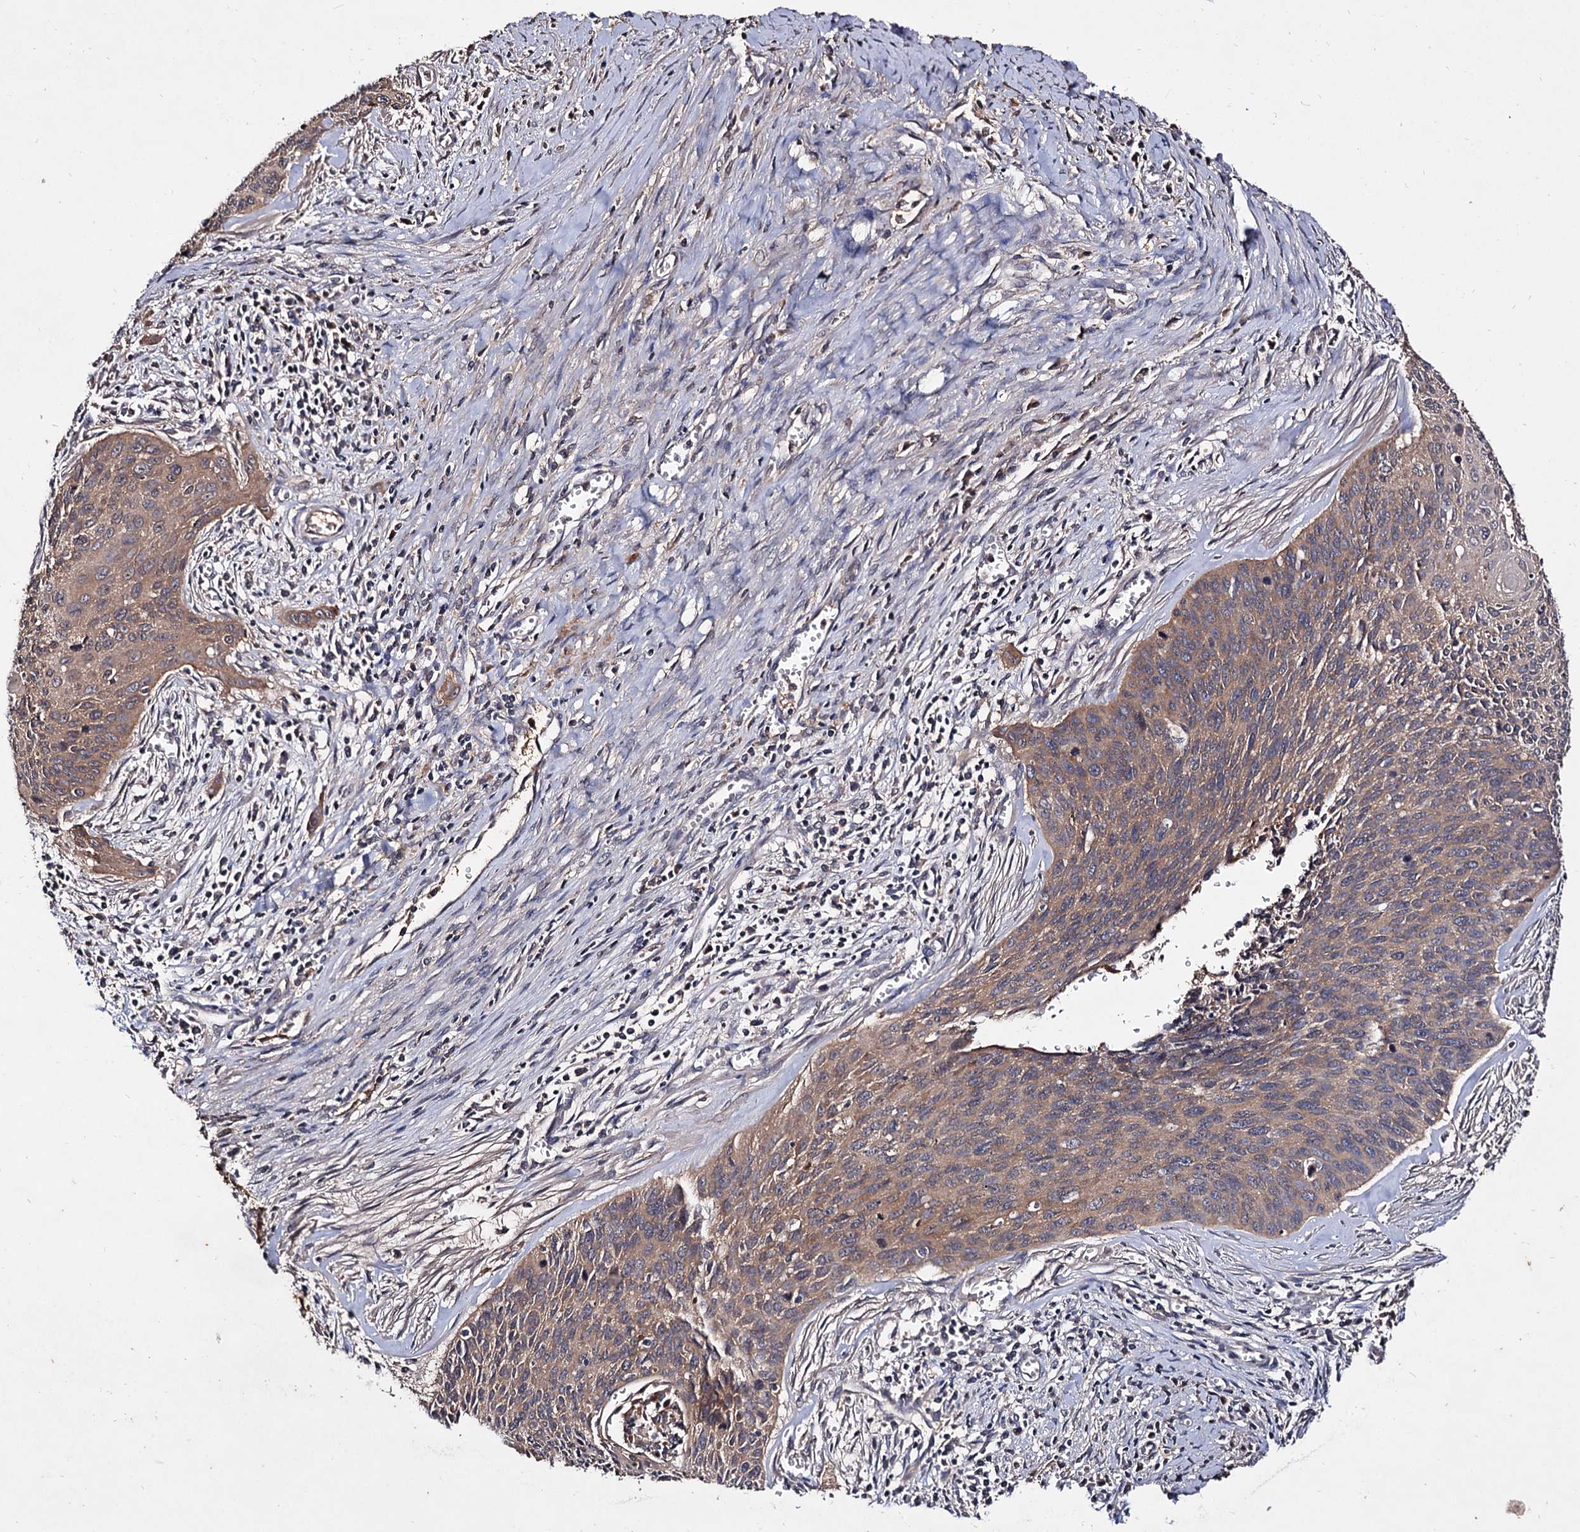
{"staining": {"intensity": "moderate", "quantity": ">75%", "location": "cytoplasmic/membranous"}, "tissue": "cervical cancer", "cell_type": "Tumor cells", "image_type": "cancer", "snomed": [{"axis": "morphology", "description": "Squamous cell carcinoma, NOS"}, {"axis": "topography", "description": "Cervix"}], "caption": "Squamous cell carcinoma (cervical) stained for a protein (brown) exhibits moderate cytoplasmic/membranous positive expression in about >75% of tumor cells.", "gene": "ARFIP2", "patient": {"sex": "female", "age": 55}}